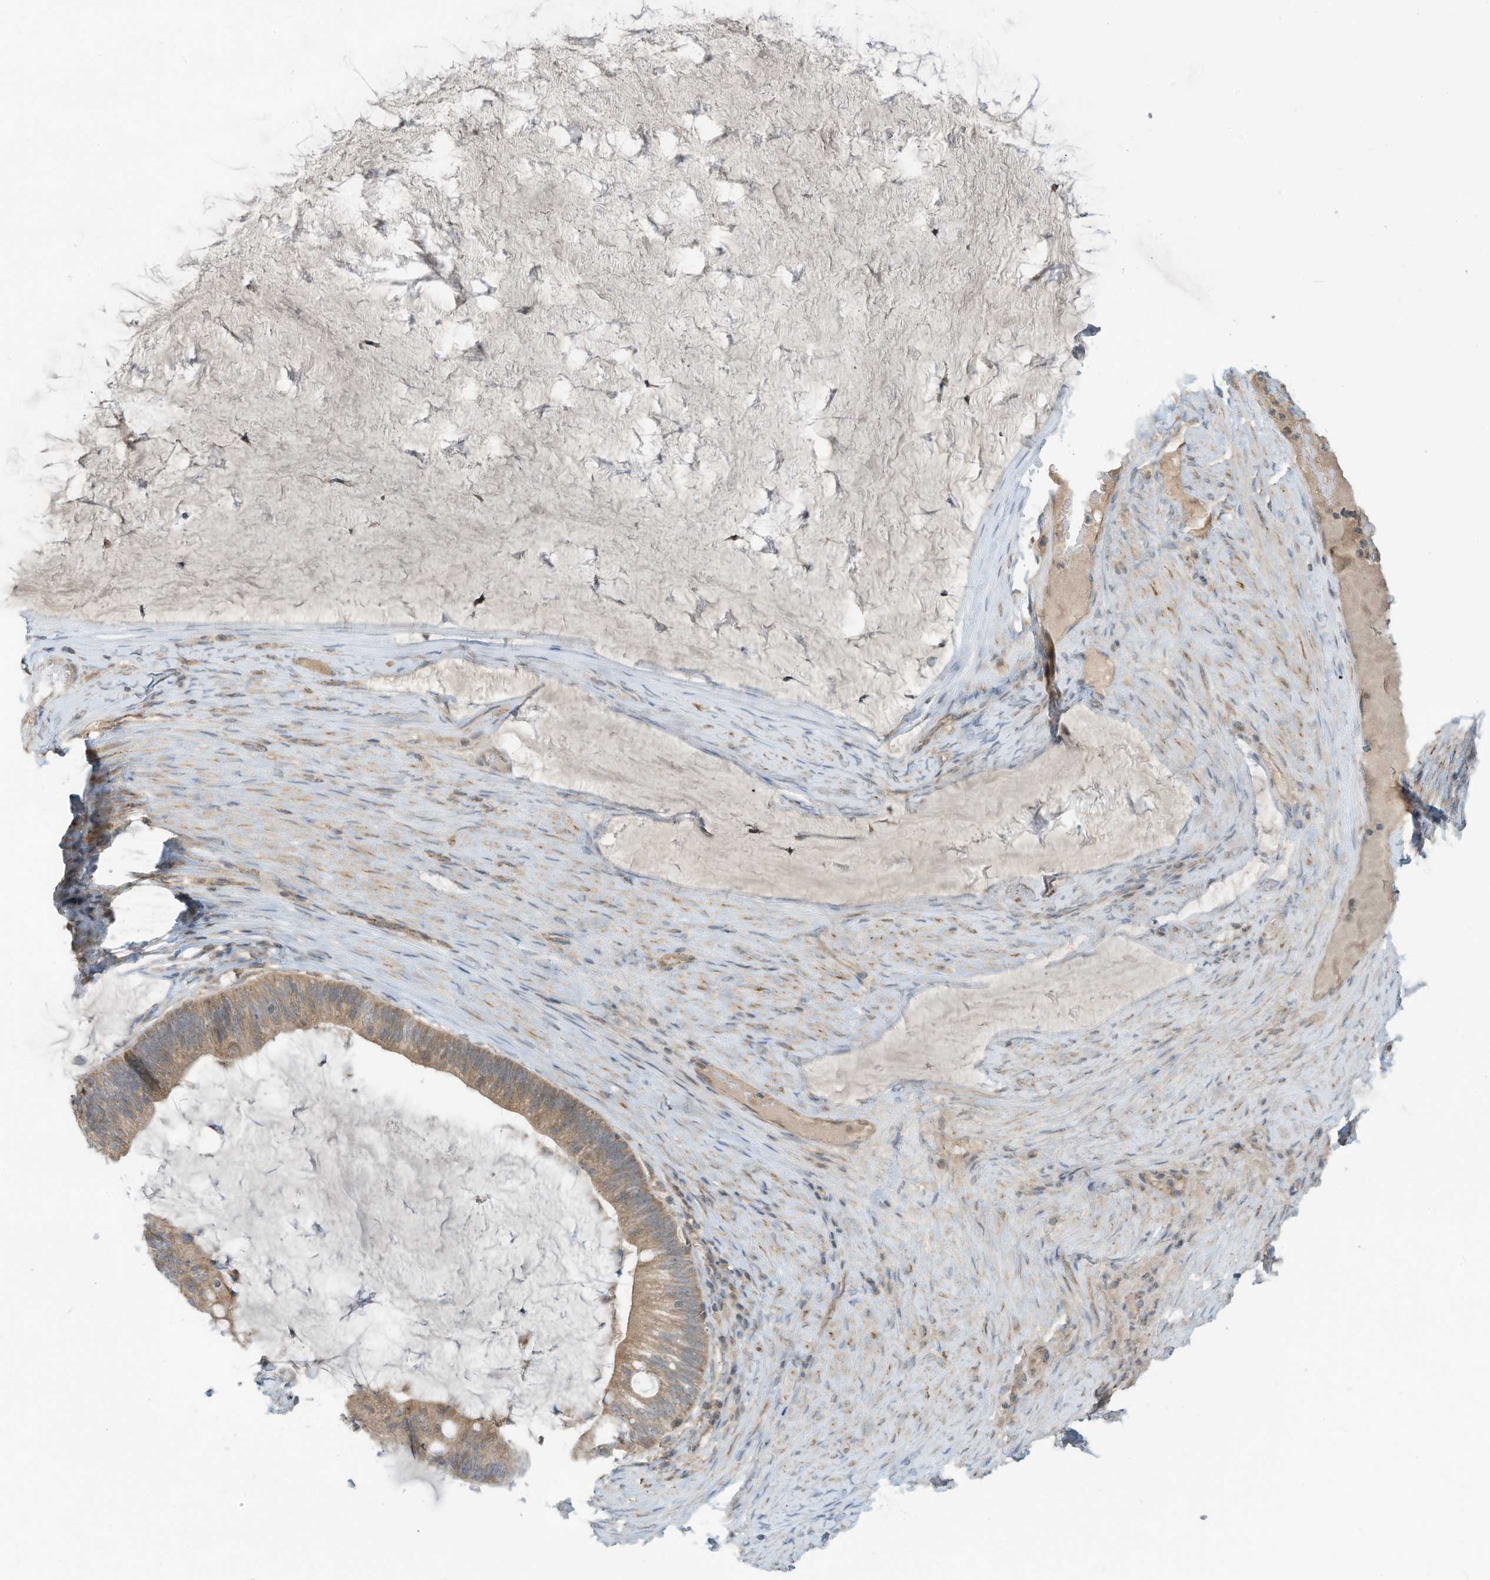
{"staining": {"intensity": "weak", "quantity": ">75%", "location": "cytoplasmic/membranous"}, "tissue": "ovarian cancer", "cell_type": "Tumor cells", "image_type": "cancer", "snomed": [{"axis": "morphology", "description": "Cystadenocarcinoma, mucinous, NOS"}, {"axis": "topography", "description": "Ovary"}], "caption": "Mucinous cystadenocarcinoma (ovarian) was stained to show a protein in brown. There is low levels of weak cytoplasmic/membranous staining in approximately >75% of tumor cells.", "gene": "SCGB1D2", "patient": {"sex": "female", "age": 61}}